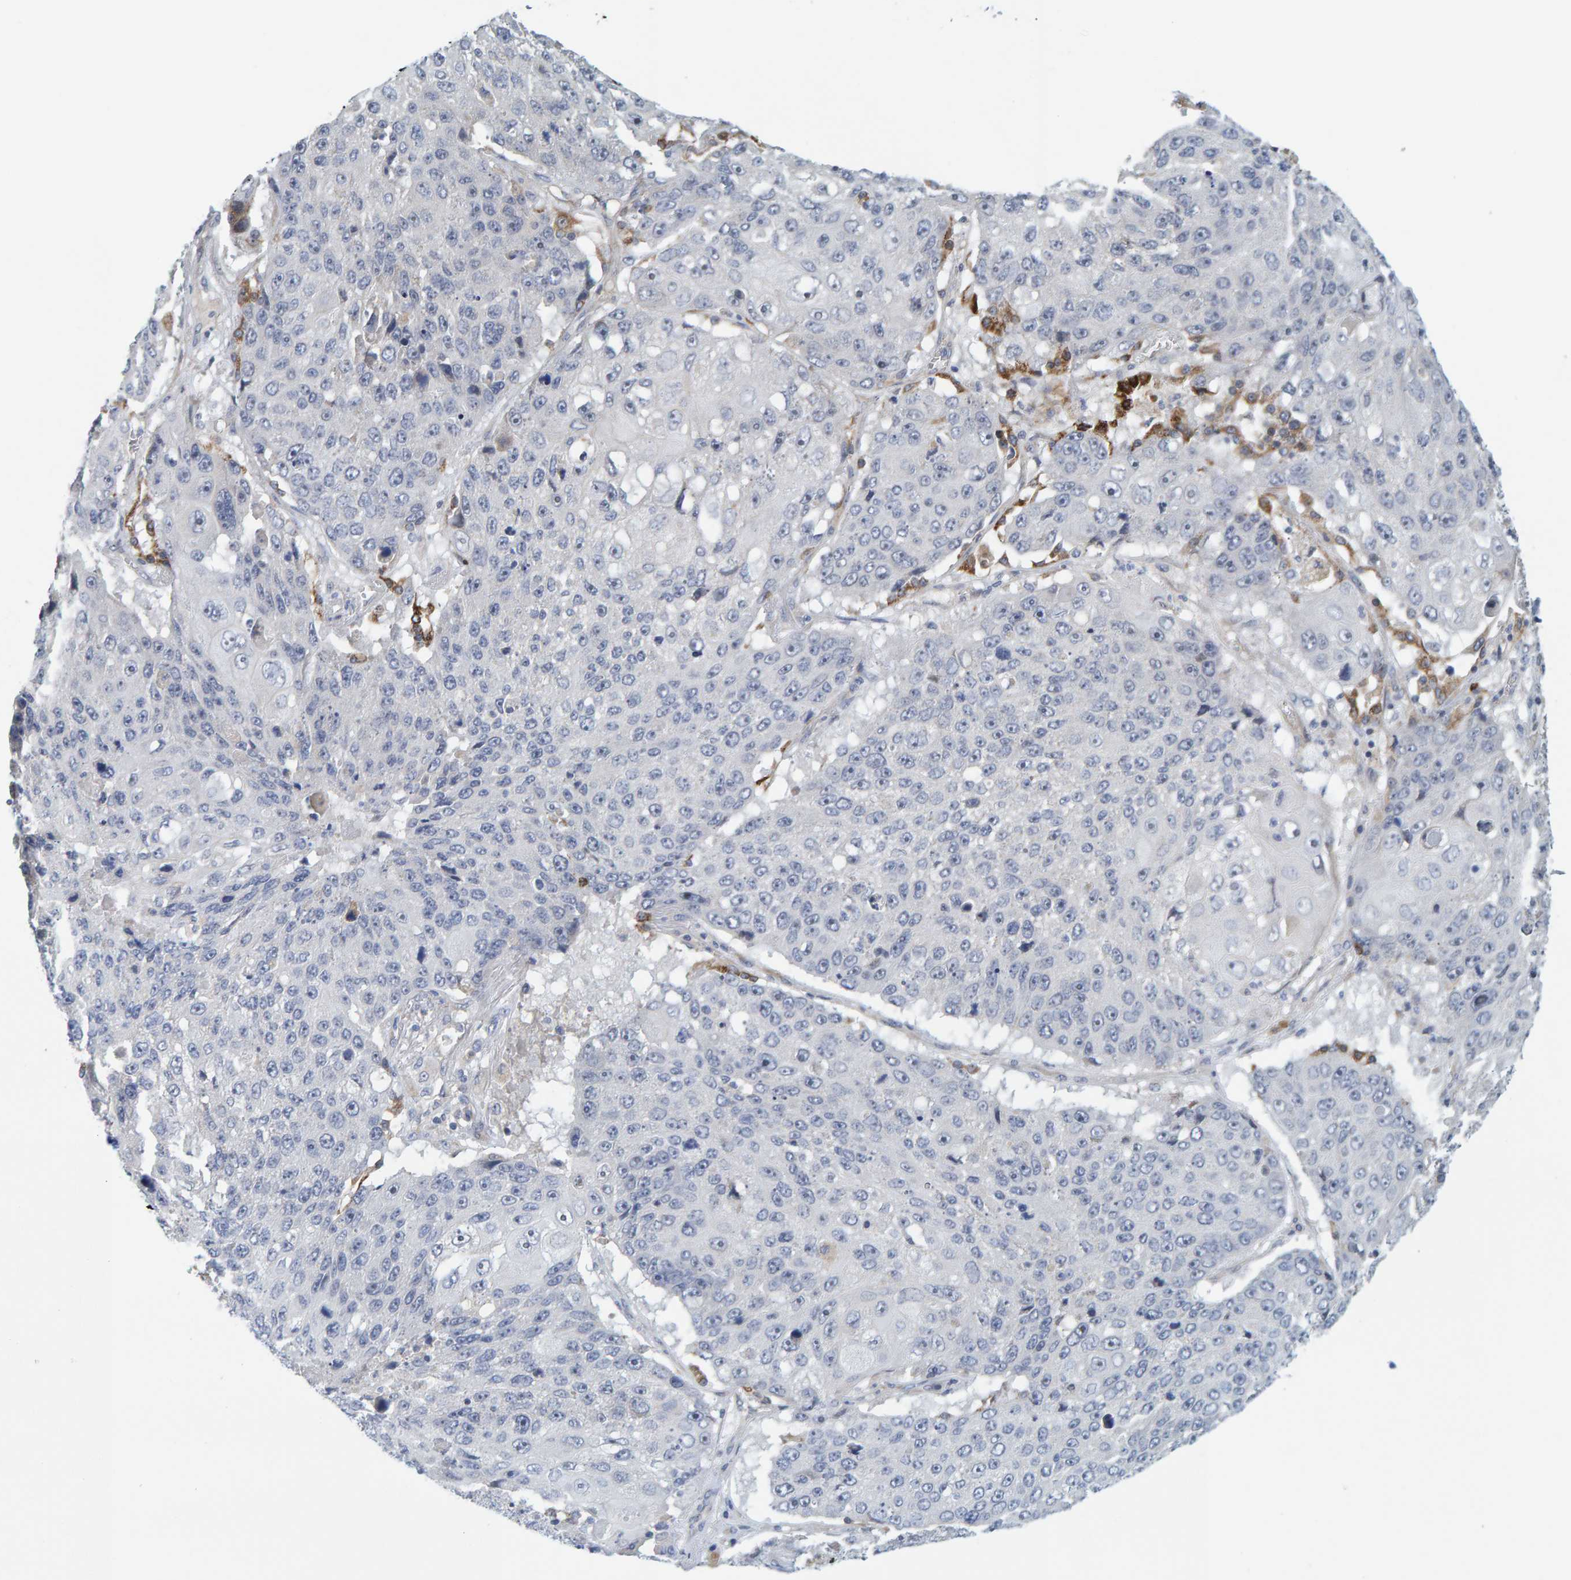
{"staining": {"intensity": "negative", "quantity": "none", "location": "none"}, "tissue": "lung cancer", "cell_type": "Tumor cells", "image_type": "cancer", "snomed": [{"axis": "morphology", "description": "Squamous cell carcinoma, NOS"}, {"axis": "topography", "description": "Lung"}], "caption": "Tumor cells are negative for brown protein staining in lung squamous cell carcinoma.", "gene": "ZNF77", "patient": {"sex": "male", "age": 61}}